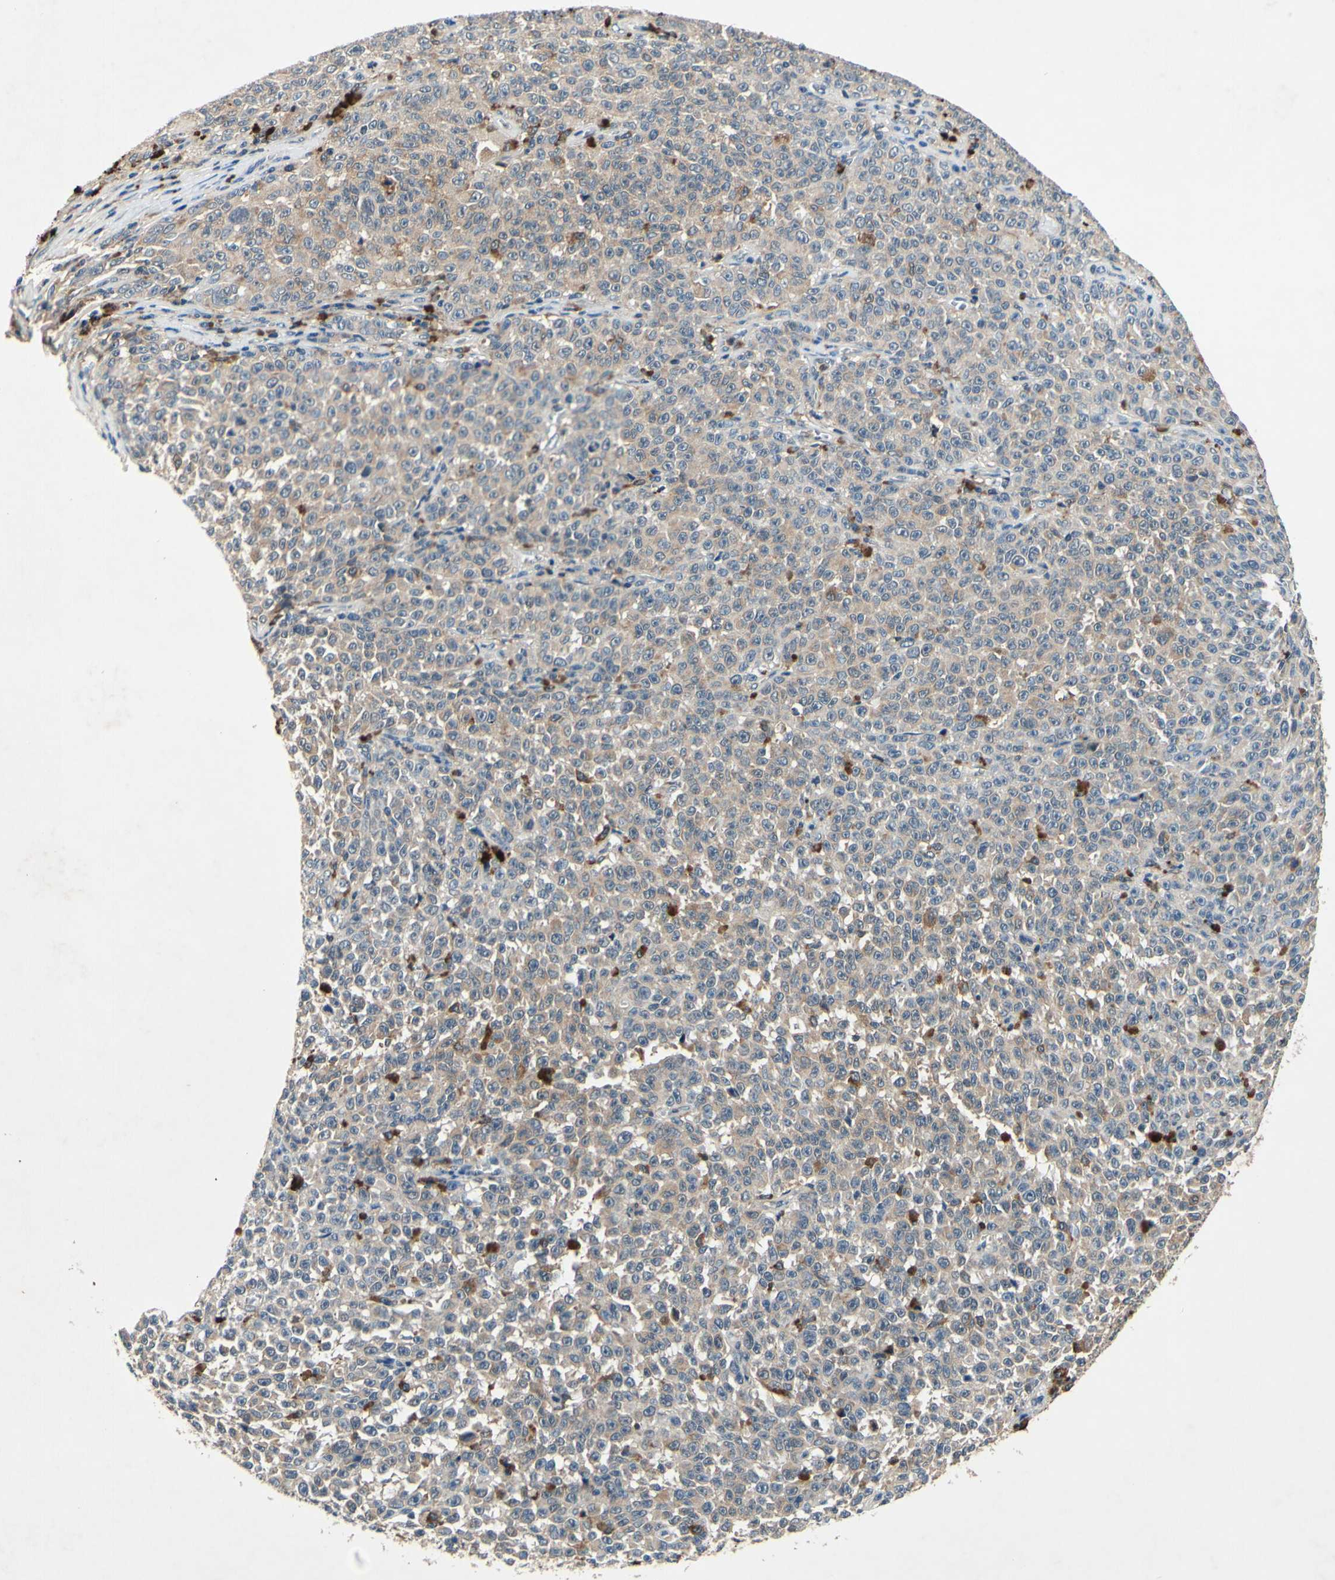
{"staining": {"intensity": "weak", "quantity": "25%-75%", "location": "cytoplasmic/membranous"}, "tissue": "melanoma", "cell_type": "Tumor cells", "image_type": "cancer", "snomed": [{"axis": "morphology", "description": "Malignant melanoma, NOS"}, {"axis": "topography", "description": "Skin"}], "caption": "Human melanoma stained with a protein marker reveals weak staining in tumor cells.", "gene": "PLA2G4A", "patient": {"sex": "female", "age": 82}}